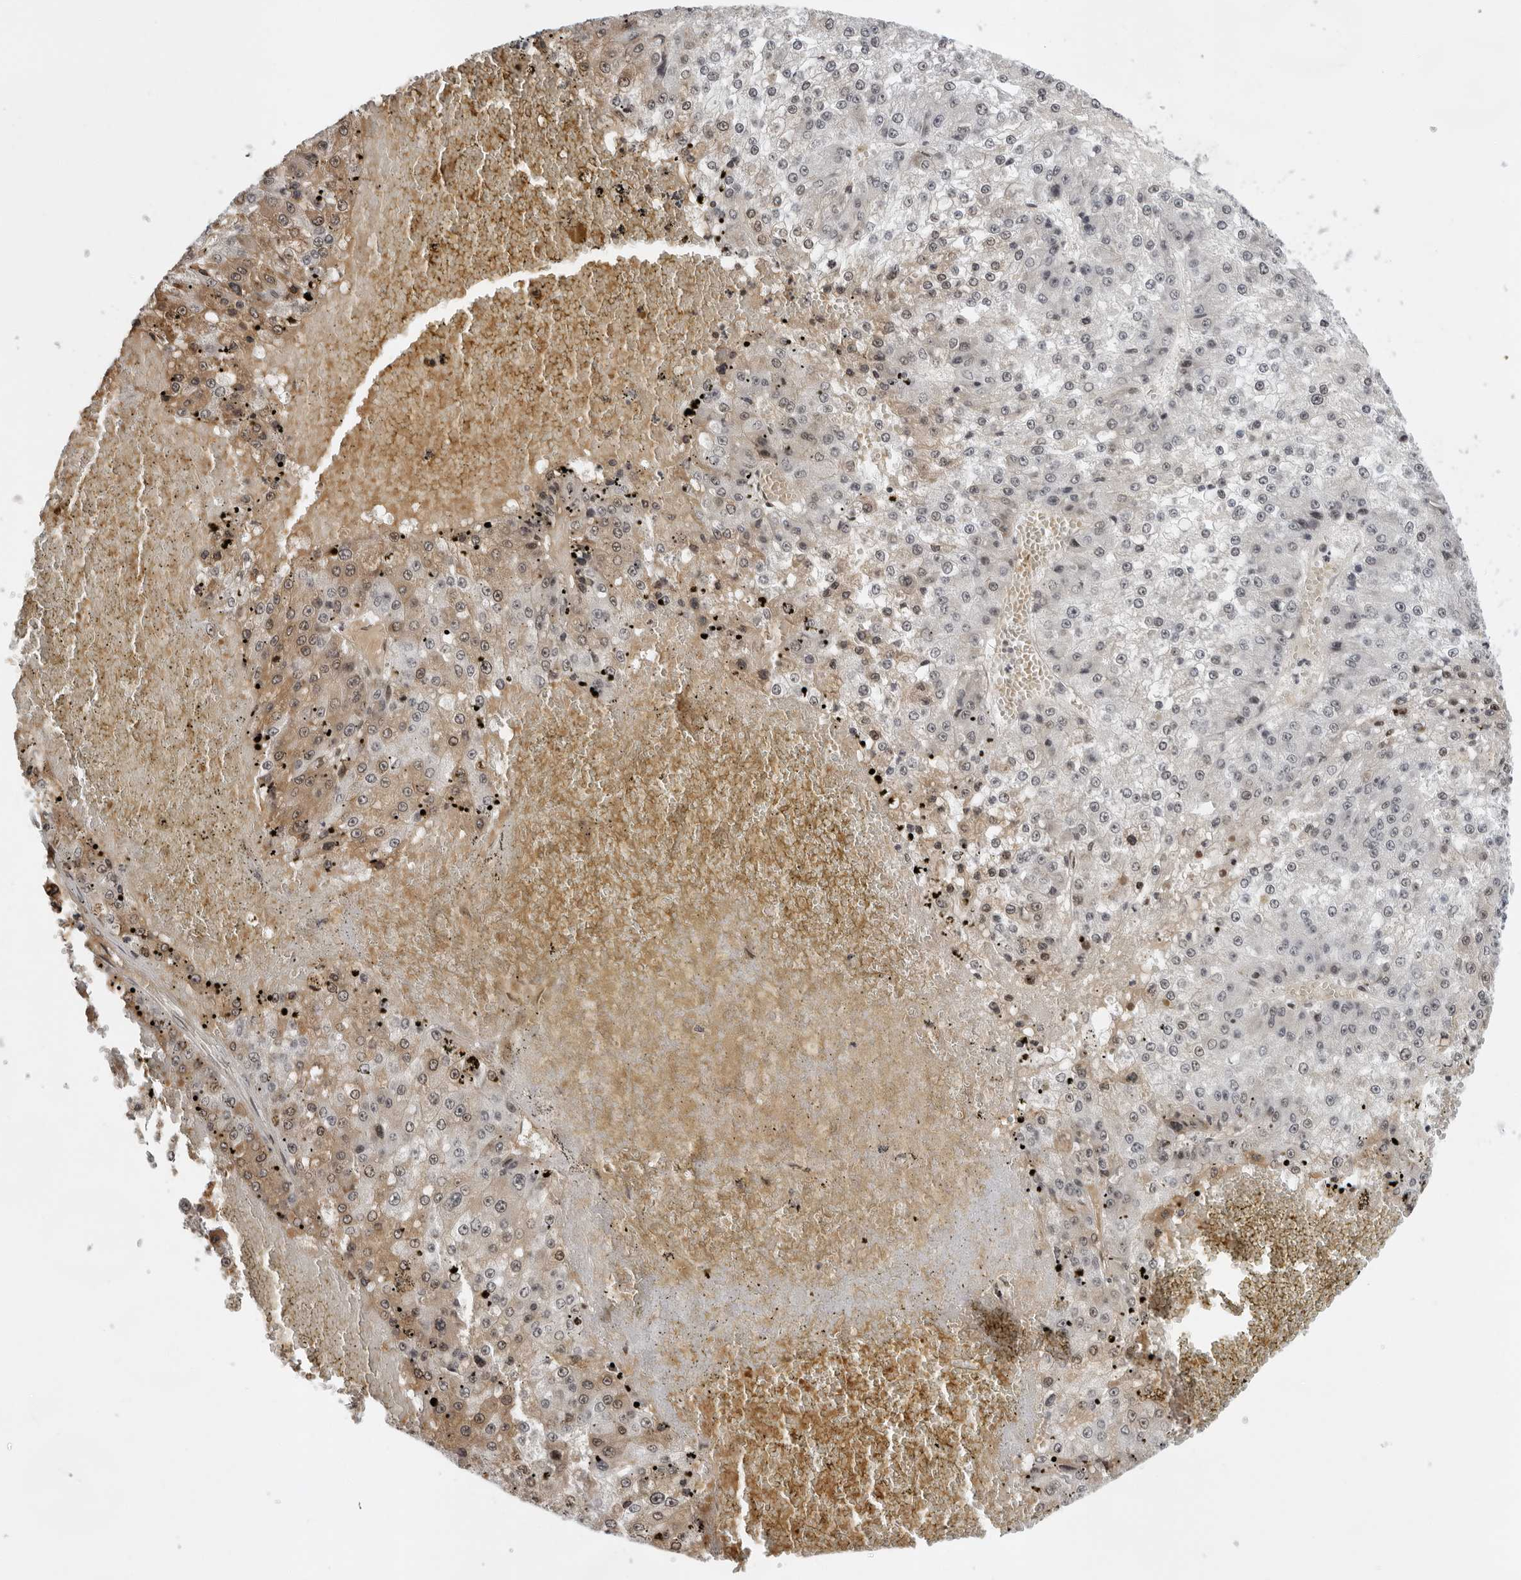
{"staining": {"intensity": "weak", "quantity": "25%-75%", "location": "nuclear"}, "tissue": "liver cancer", "cell_type": "Tumor cells", "image_type": "cancer", "snomed": [{"axis": "morphology", "description": "Carcinoma, Hepatocellular, NOS"}, {"axis": "topography", "description": "Liver"}], "caption": "A high-resolution micrograph shows immunohistochemistry staining of liver cancer, which reveals weak nuclear staining in about 25%-75% of tumor cells. The staining was performed using DAB to visualize the protein expression in brown, while the nuclei were stained in blue with hematoxylin (Magnification: 20x).", "gene": "USP1", "patient": {"sex": "female", "age": 73}}